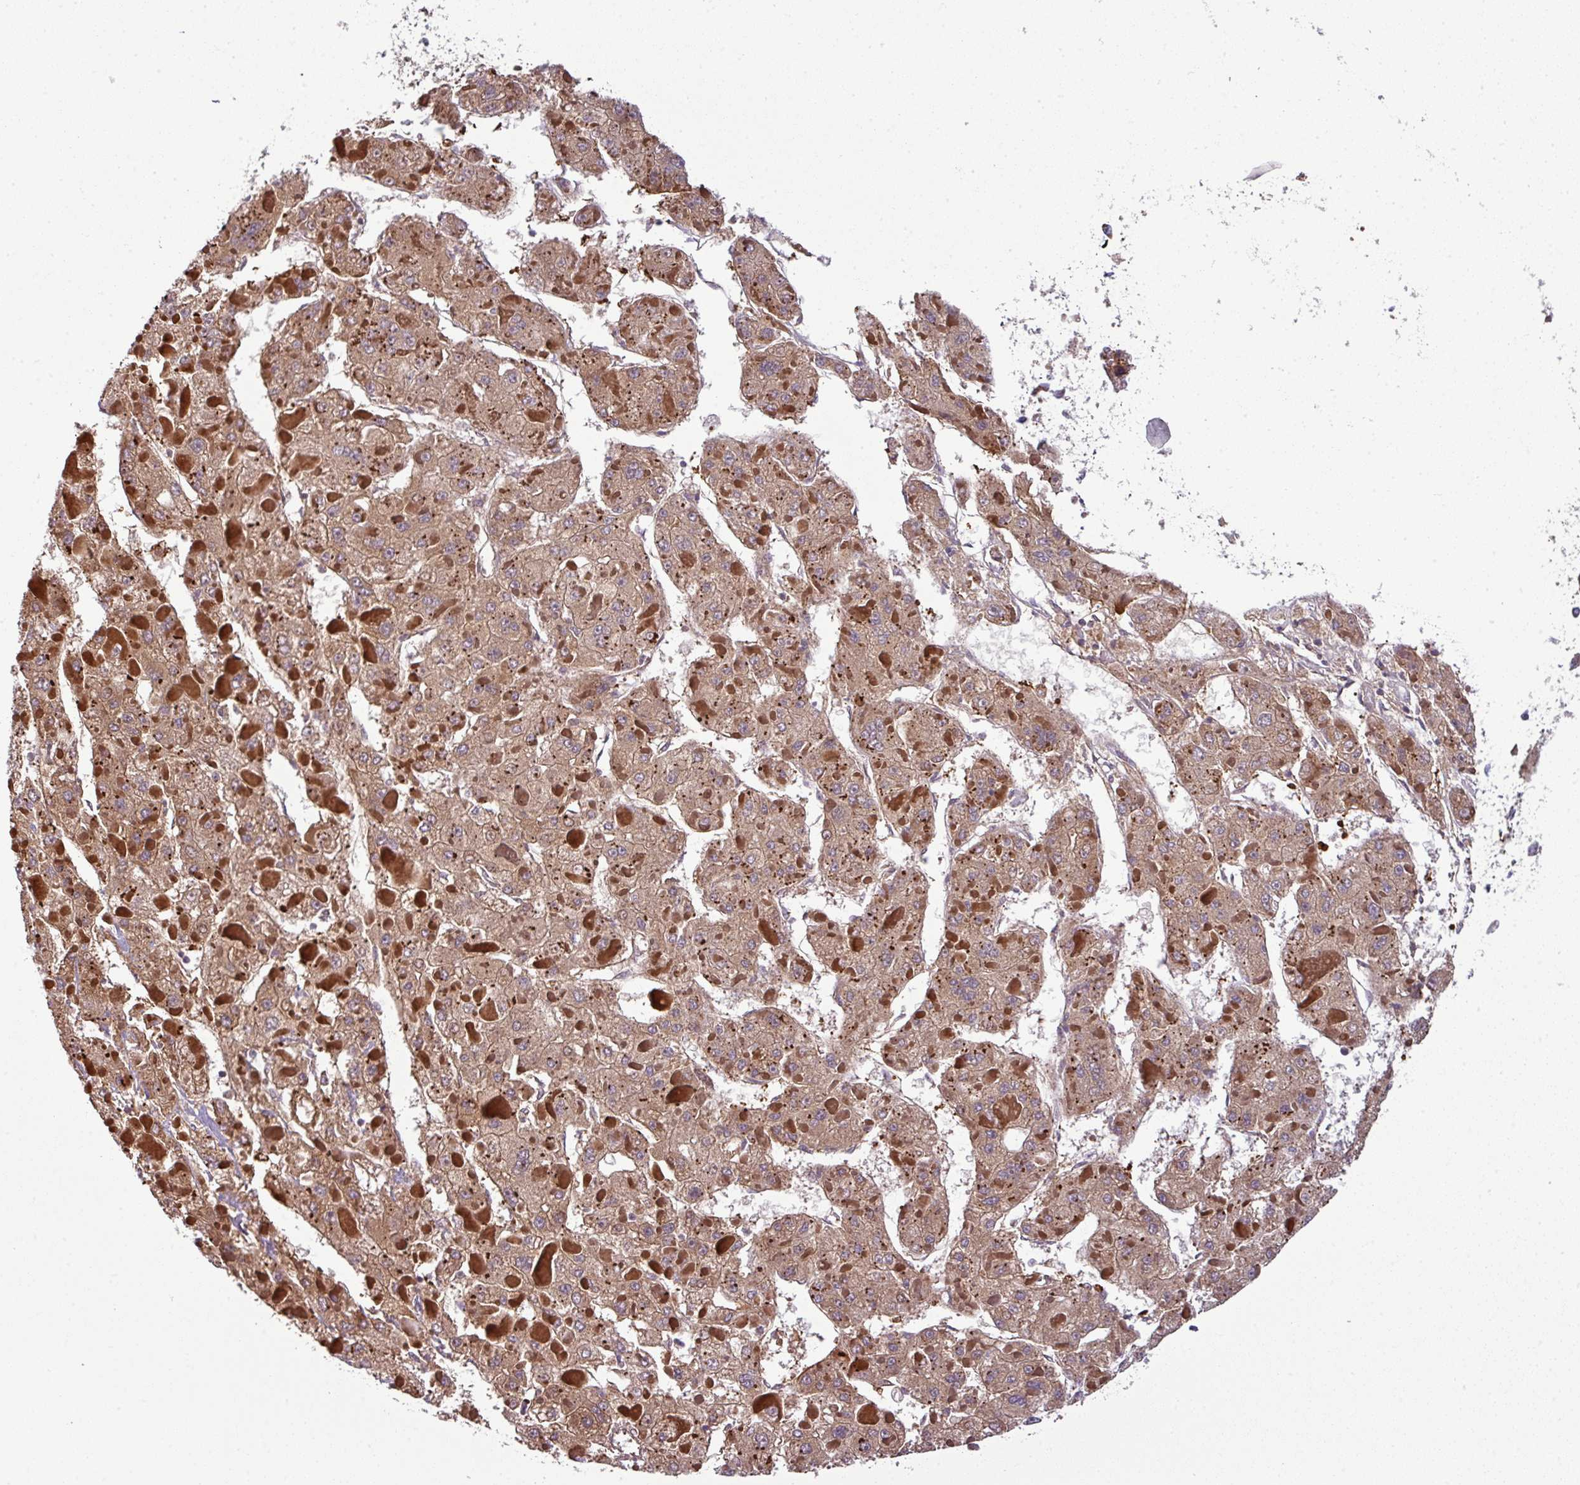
{"staining": {"intensity": "moderate", "quantity": ">75%", "location": "cytoplasmic/membranous"}, "tissue": "liver cancer", "cell_type": "Tumor cells", "image_type": "cancer", "snomed": [{"axis": "morphology", "description": "Carcinoma, Hepatocellular, NOS"}, {"axis": "topography", "description": "Liver"}], "caption": "There is medium levels of moderate cytoplasmic/membranous staining in tumor cells of liver cancer, as demonstrated by immunohistochemical staining (brown color).", "gene": "PRELID3B", "patient": {"sex": "female", "age": 73}}